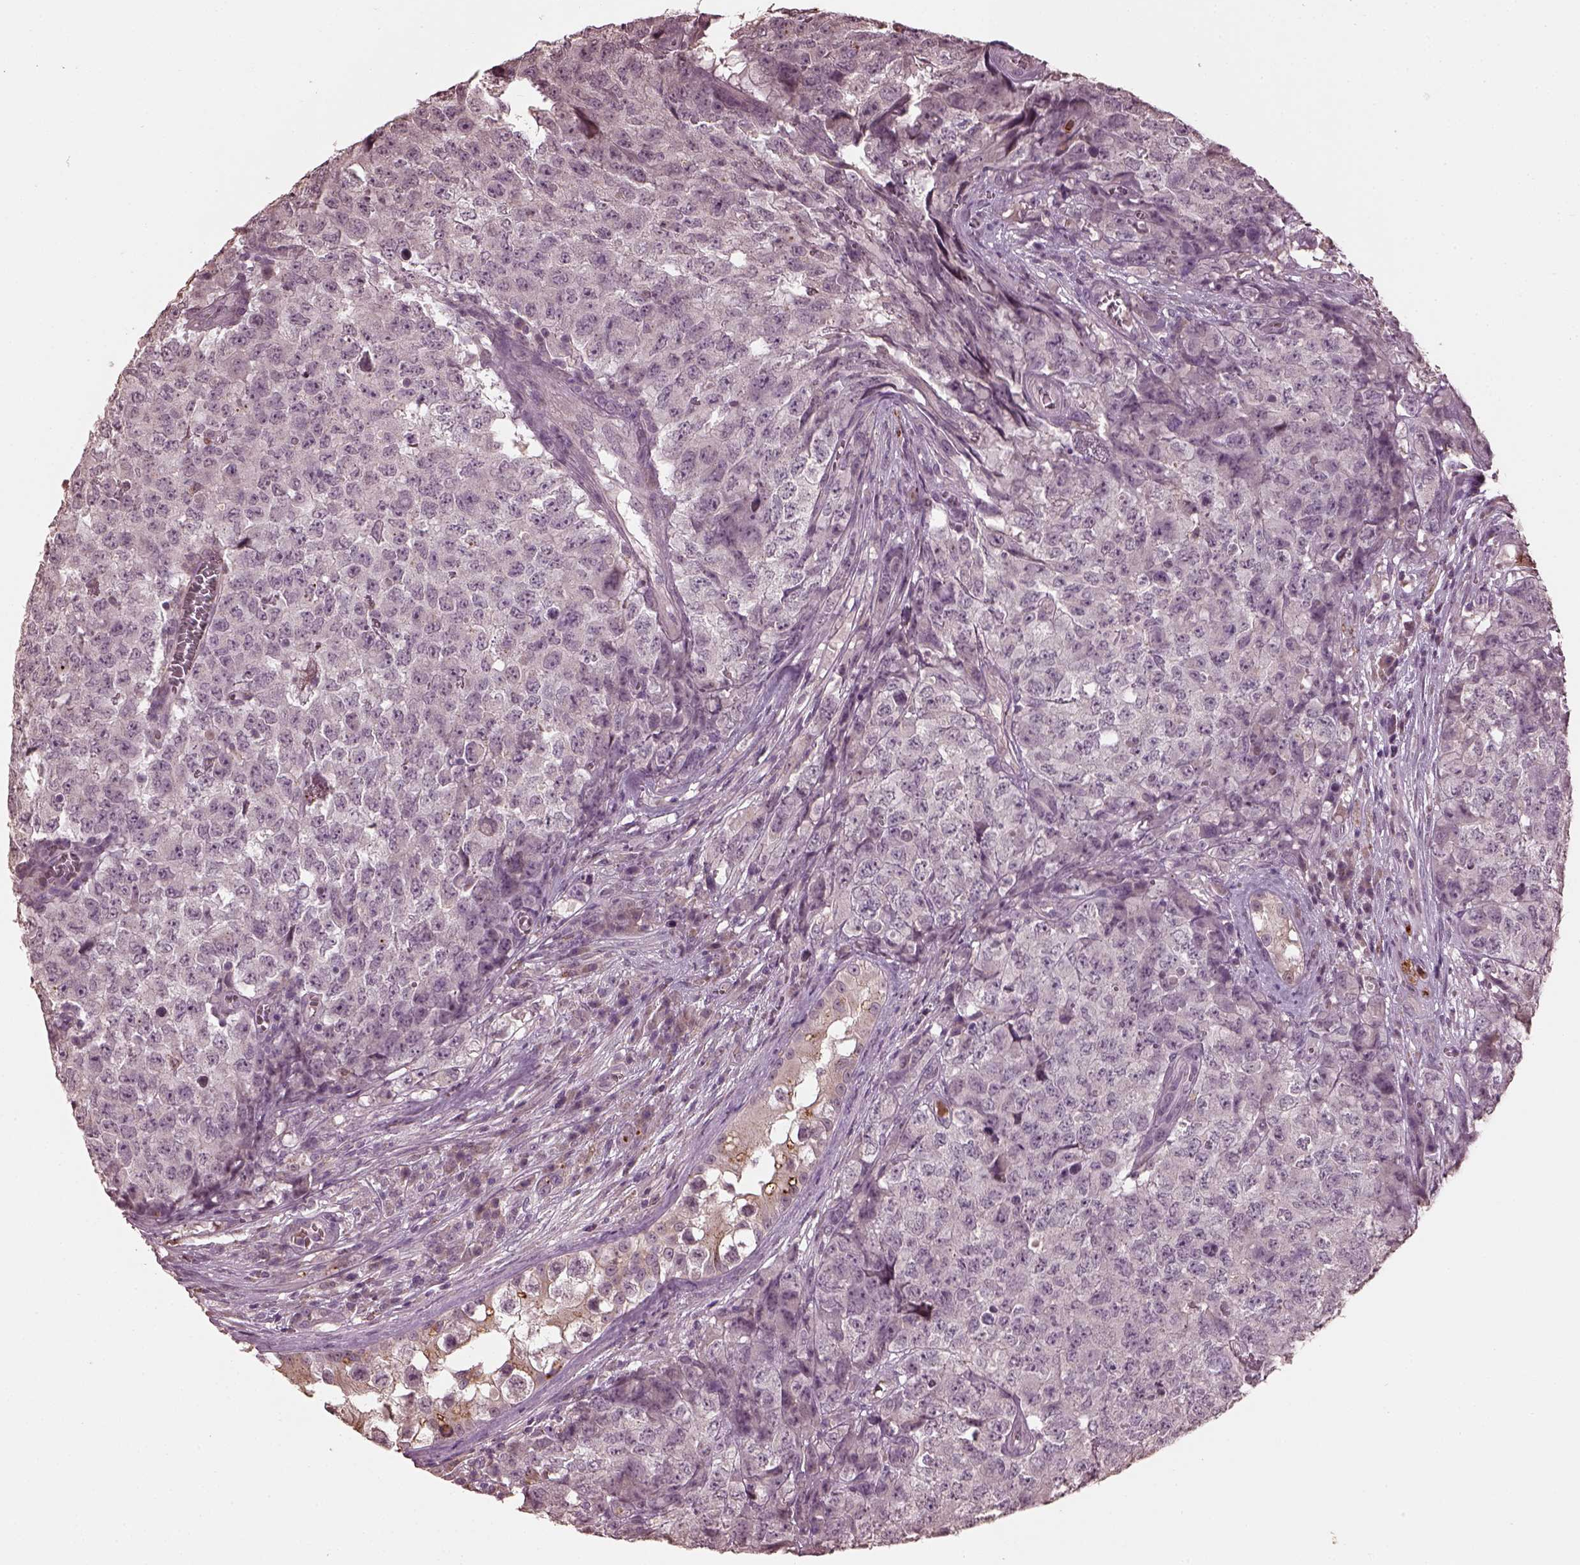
{"staining": {"intensity": "negative", "quantity": "none", "location": "none"}, "tissue": "testis cancer", "cell_type": "Tumor cells", "image_type": "cancer", "snomed": [{"axis": "morphology", "description": "Carcinoma, Embryonal, NOS"}, {"axis": "topography", "description": "Testis"}], "caption": "High power microscopy image of an immunohistochemistry histopathology image of testis embryonal carcinoma, revealing no significant positivity in tumor cells.", "gene": "RUFY3", "patient": {"sex": "male", "age": 23}}